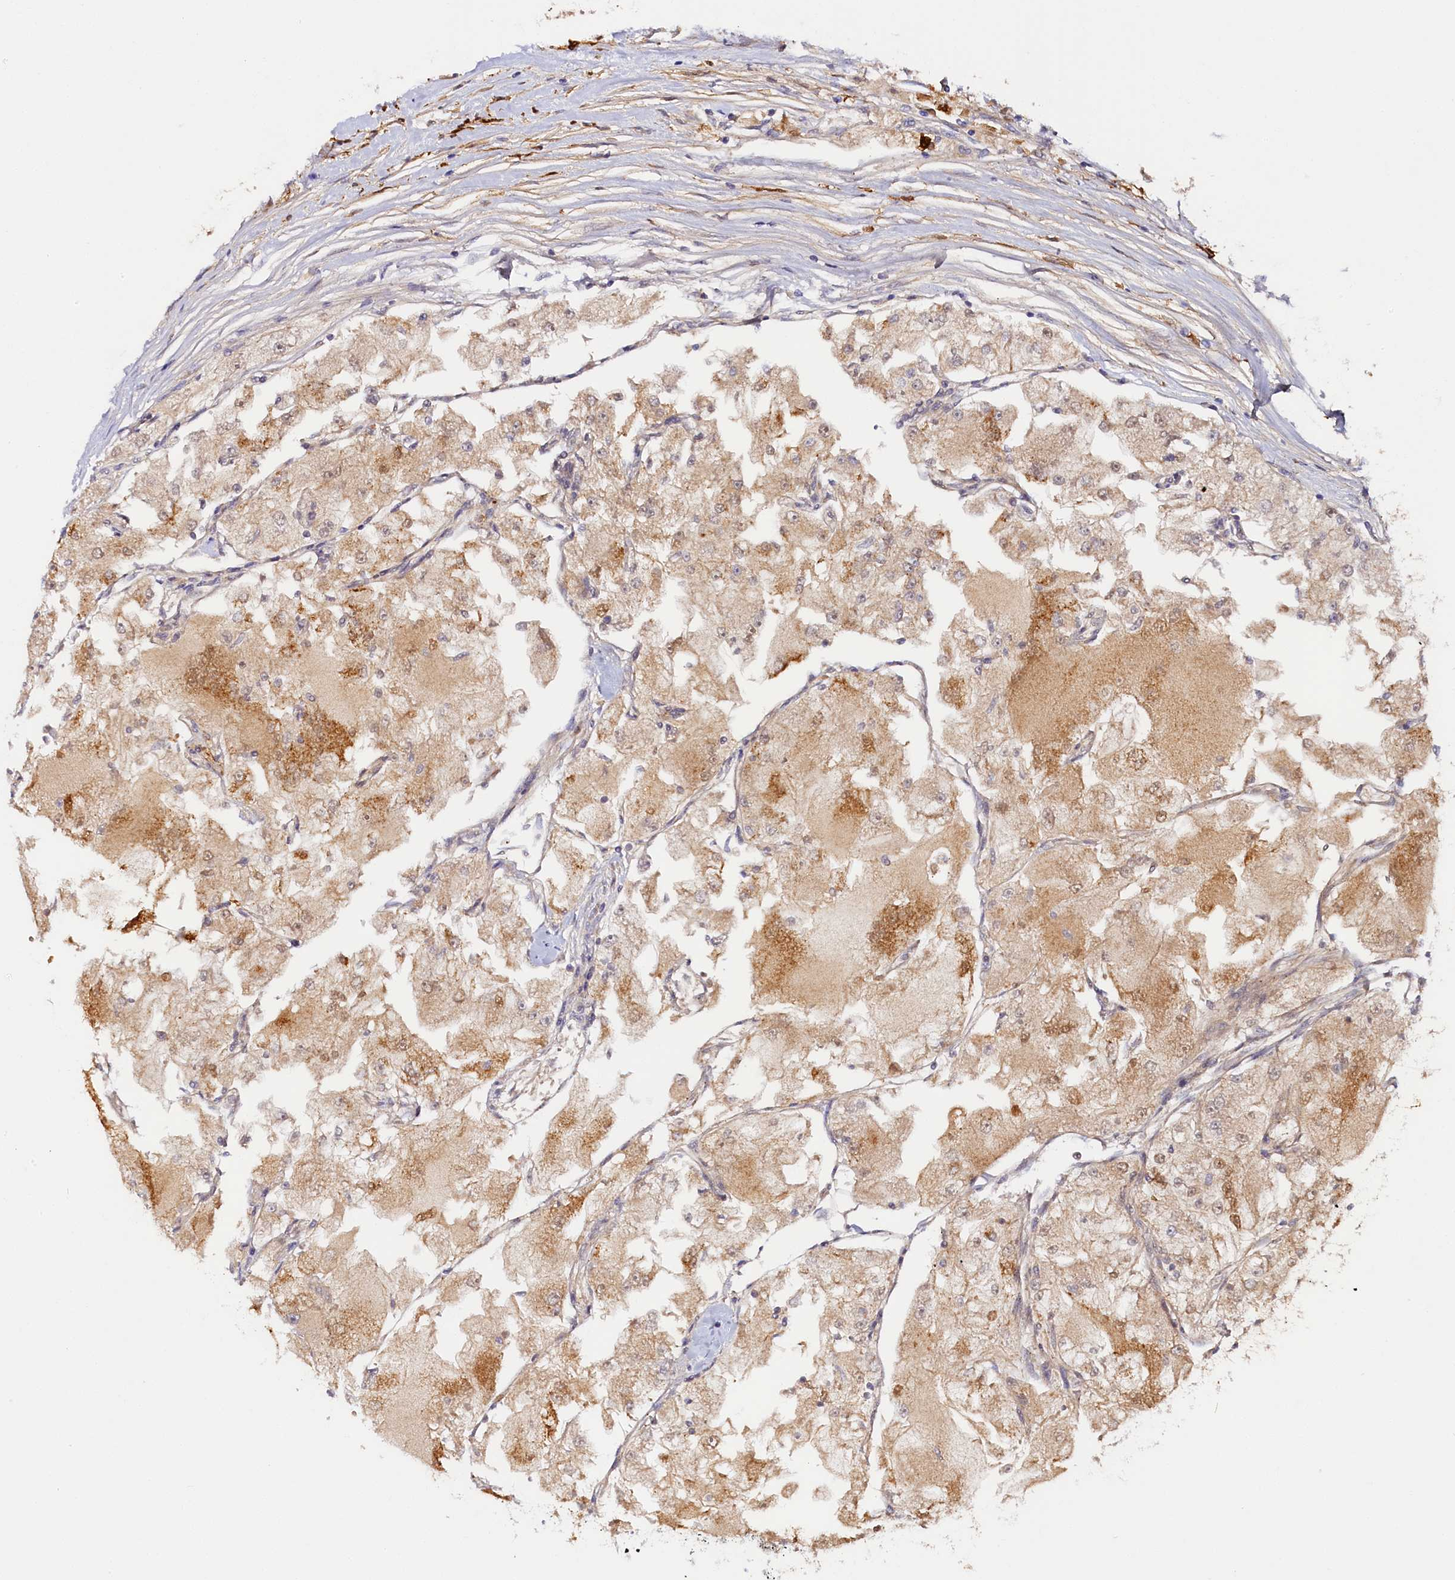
{"staining": {"intensity": "moderate", "quantity": "<25%", "location": "cytoplasmic/membranous"}, "tissue": "renal cancer", "cell_type": "Tumor cells", "image_type": "cancer", "snomed": [{"axis": "morphology", "description": "Adenocarcinoma, NOS"}, {"axis": "topography", "description": "Kidney"}], "caption": "Human renal adenocarcinoma stained with a protein marker displays moderate staining in tumor cells.", "gene": "KATNB1", "patient": {"sex": "female", "age": 72}}